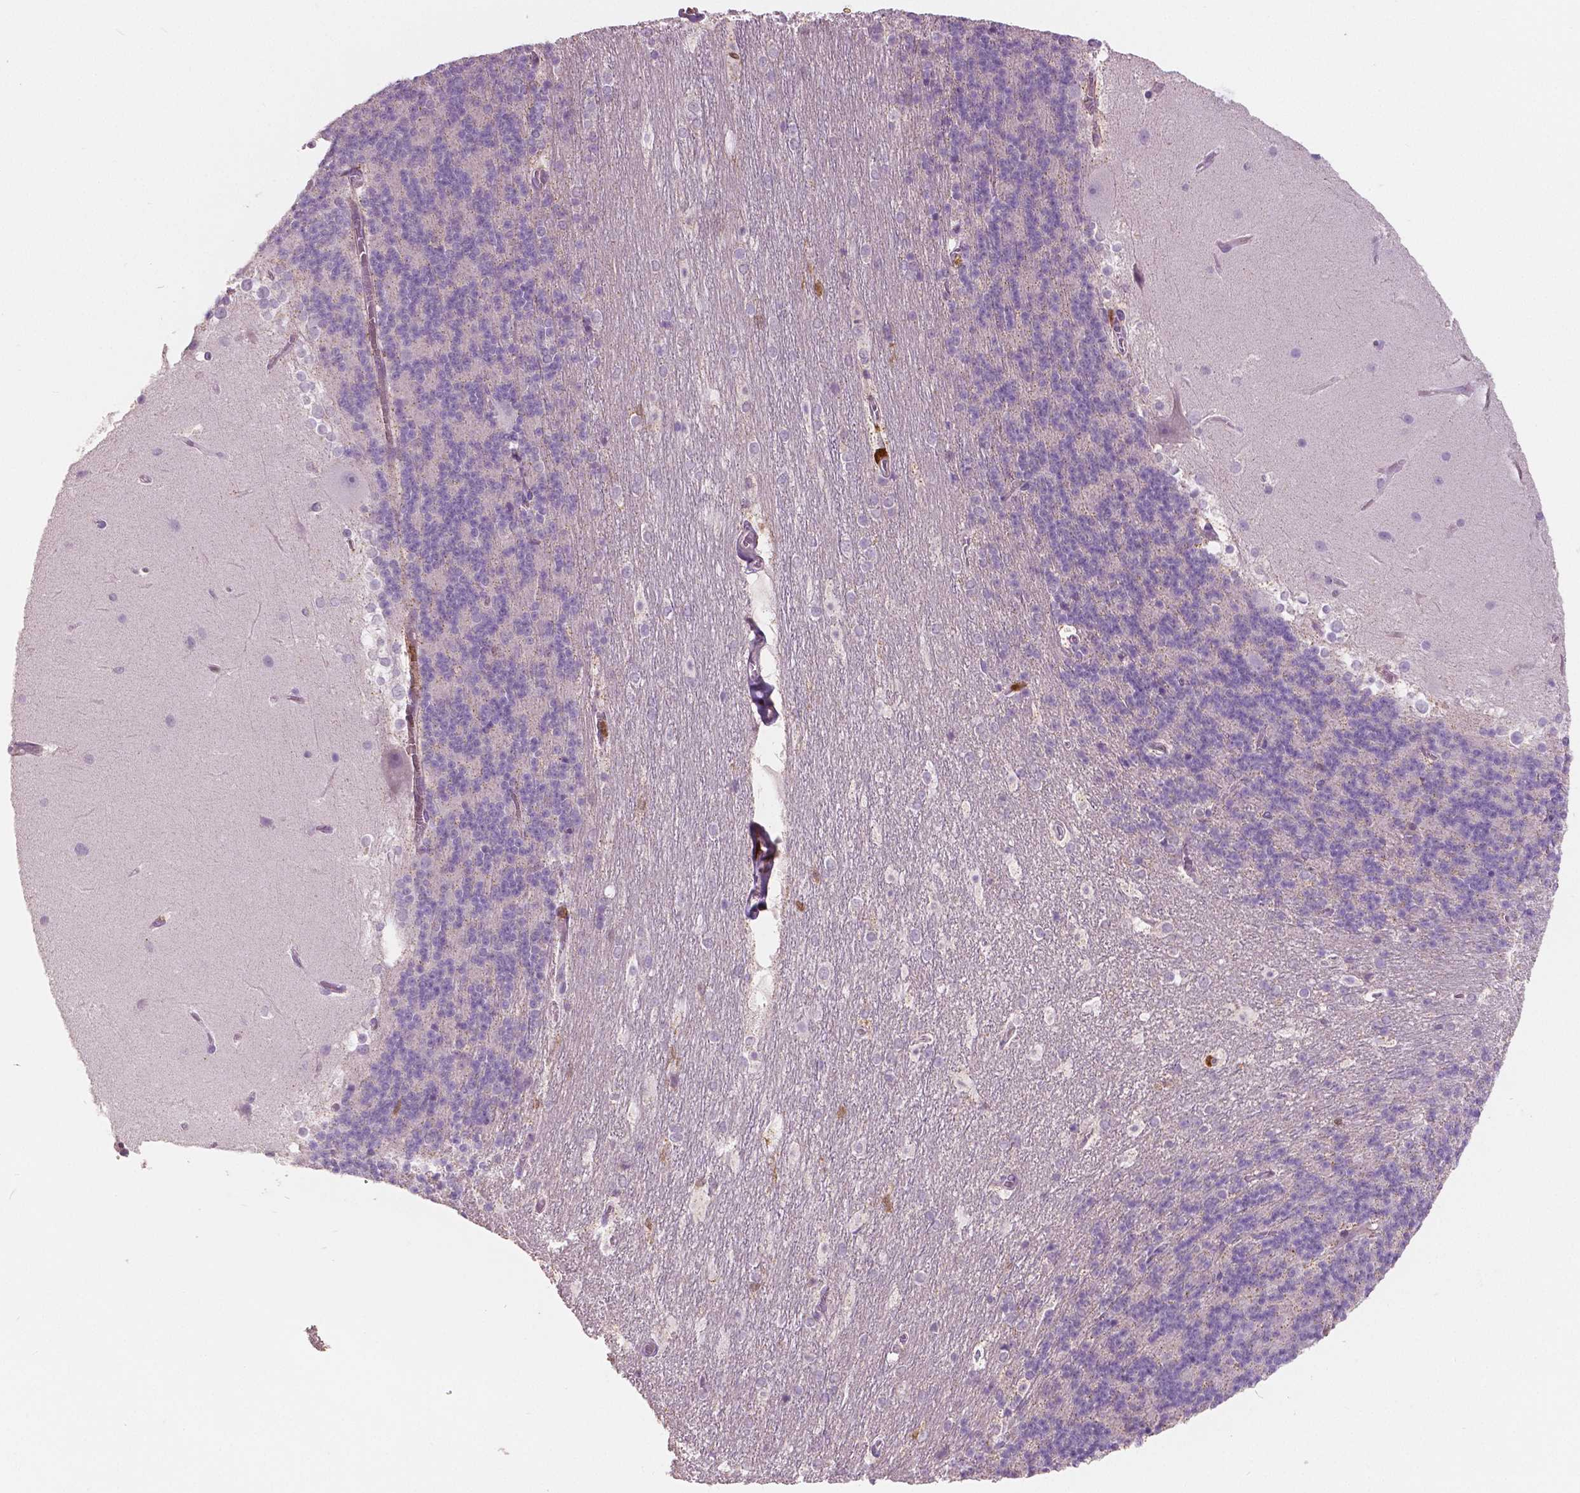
{"staining": {"intensity": "negative", "quantity": "none", "location": "none"}, "tissue": "cerebellum", "cell_type": "Cells in granular layer", "image_type": "normal", "snomed": [{"axis": "morphology", "description": "Normal tissue, NOS"}, {"axis": "topography", "description": "Cerebellum"}], "caption": "DAB immunohistochemical staining of unremarkable cerebellum exhibits no significant staining in cells in granular layer. (DAB (3,3'-diaminobenzidine) immunohistochemistry with hematoxylin counter stain).", "gene": "S100A4", "patient": {"sex": "female", "age": 19}}